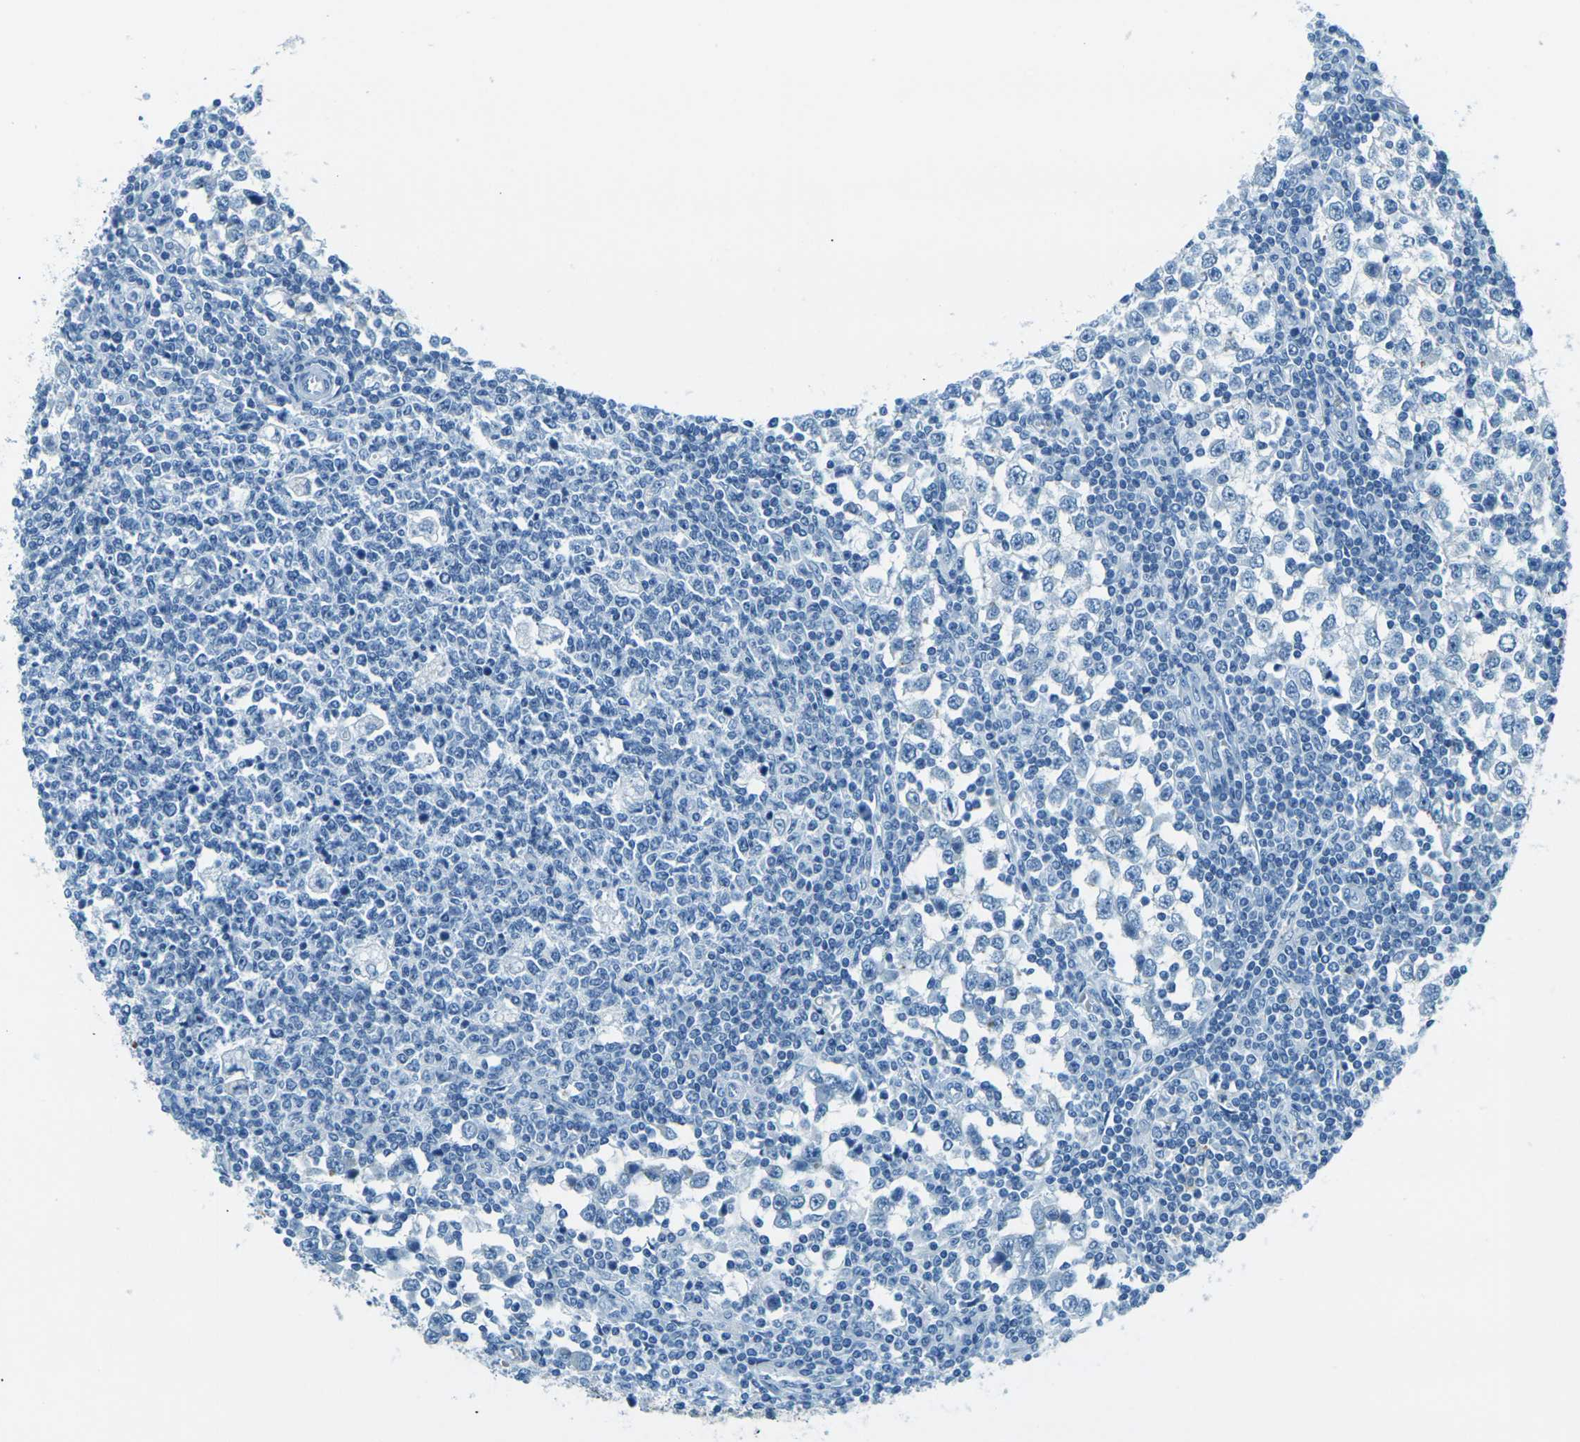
{"staining": {"intensity": "negative", "quantity": "none", "location": "none"}, "tissue": "testis cancer", "cell_type": "Tumor cells", "image_type": "cancer", "snomed": [{"axis": "morphology", "description": "Seminoma, NOS"}, {"axis": "topography", "description": "Testis"}], "caption": "This is an immunohistochemistry image of seminoma (testis). There is no staining in tumor cells.", "gene": "OCLN", "patient": {"sex": "male", "age": 65}}